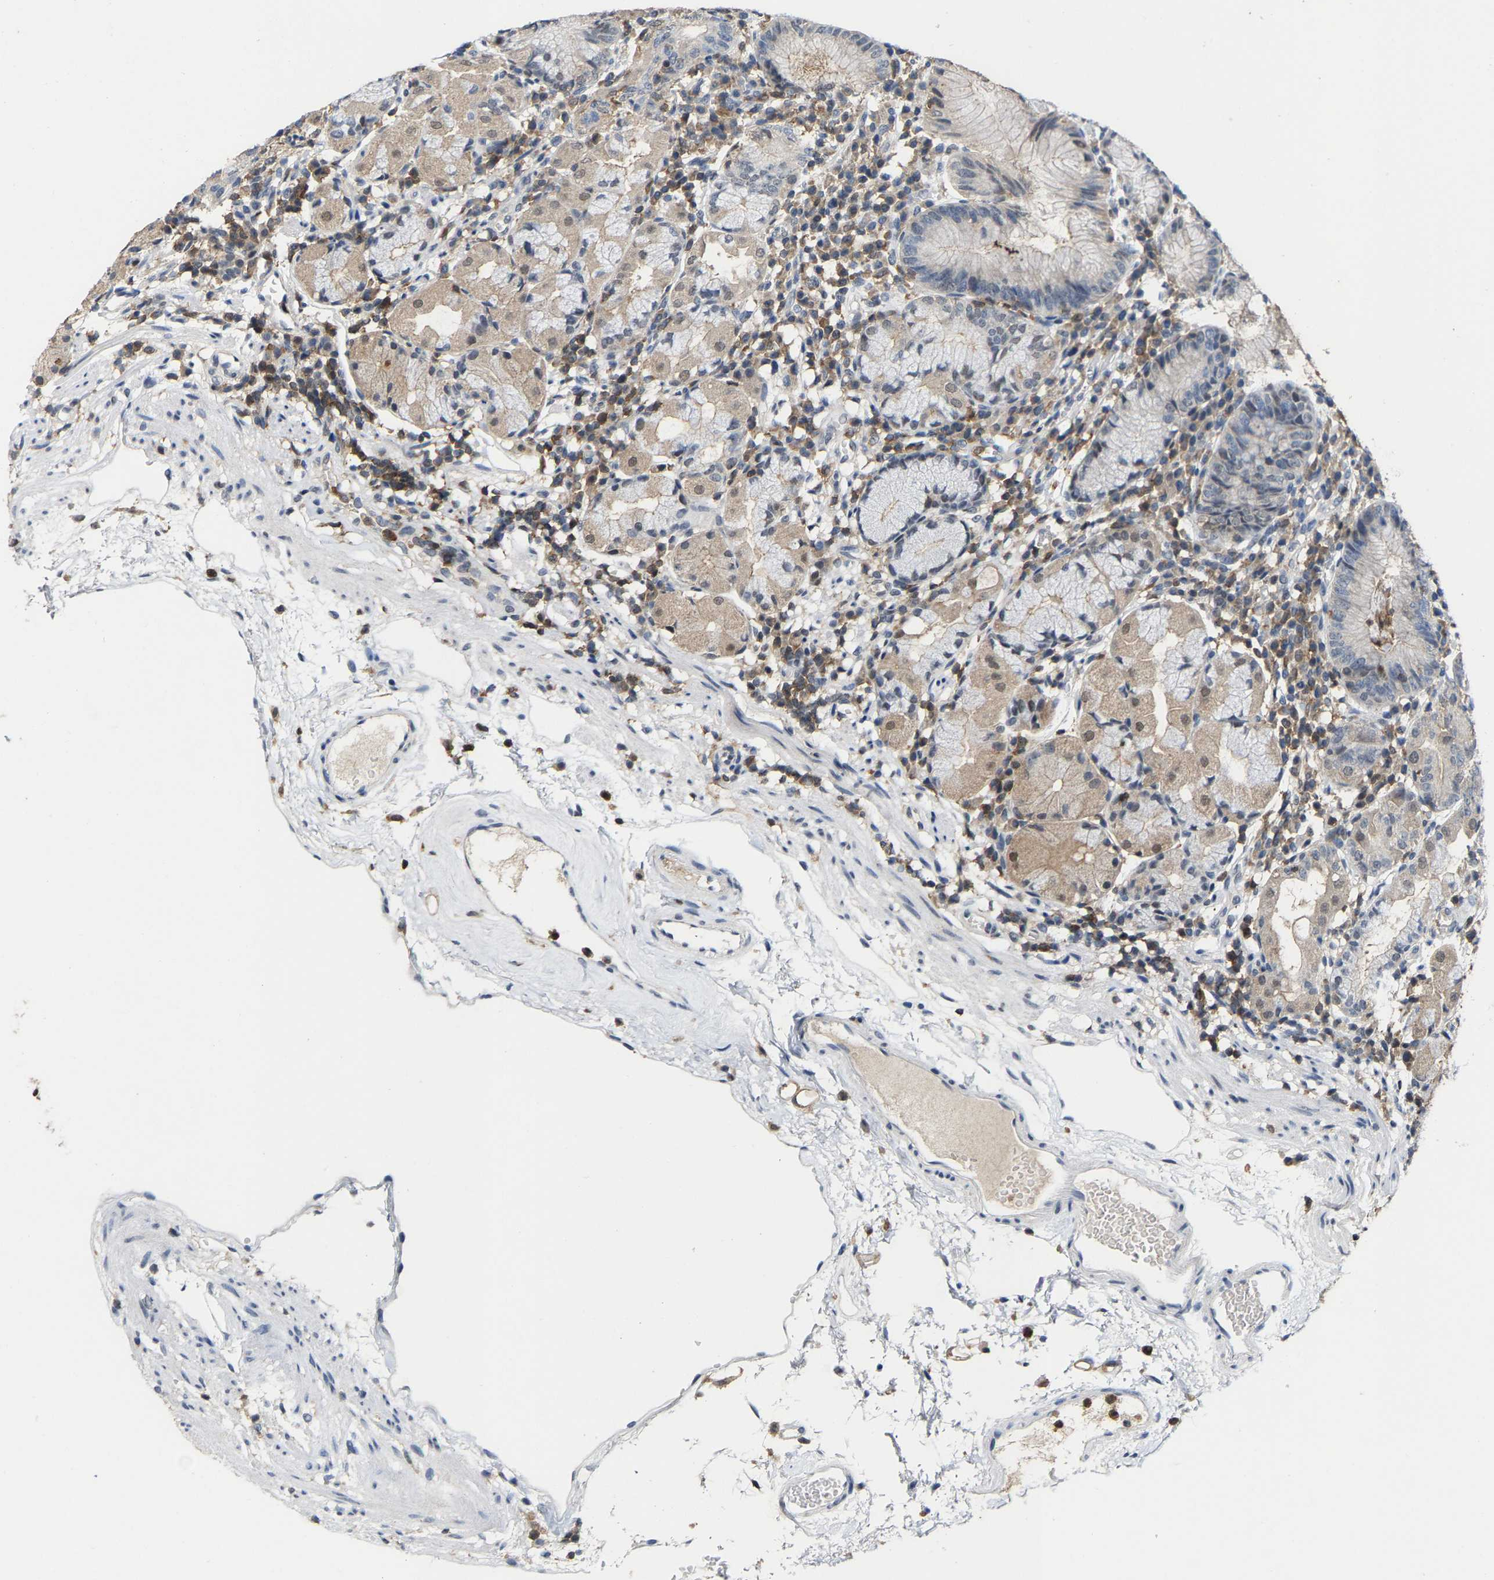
{"staining": {"intensity": "weak", "quantity": "25%-75%", "location": "cytoplasmic/membranous,nuclear"}, "tissue": "stomach", "cell_type": "Glandular cells", "image_type": "normal", "snomed": [{"axis": "morphology", "description": "Normal tissue, NOS"}, {"axis": "topography", "description": "Stomach"}, {"axis": "topography", "description": "Stomach, lower"}], "caption": "Immunohistochemistry (IHC) (DAB (3,3'-diaminobenzidine)) staining of unremarkable human stomach demonstrates weak cytoplasmic/membranous,nuclear protein expression in approximately 25%-75% of glandular cells. The protein is stained brown, and the nuclei are stained in blue (DAB IHC with brightfield microscopy, high magnification).", "gene": "FGD3", "patient": {"sex": "female", "age": 75}}